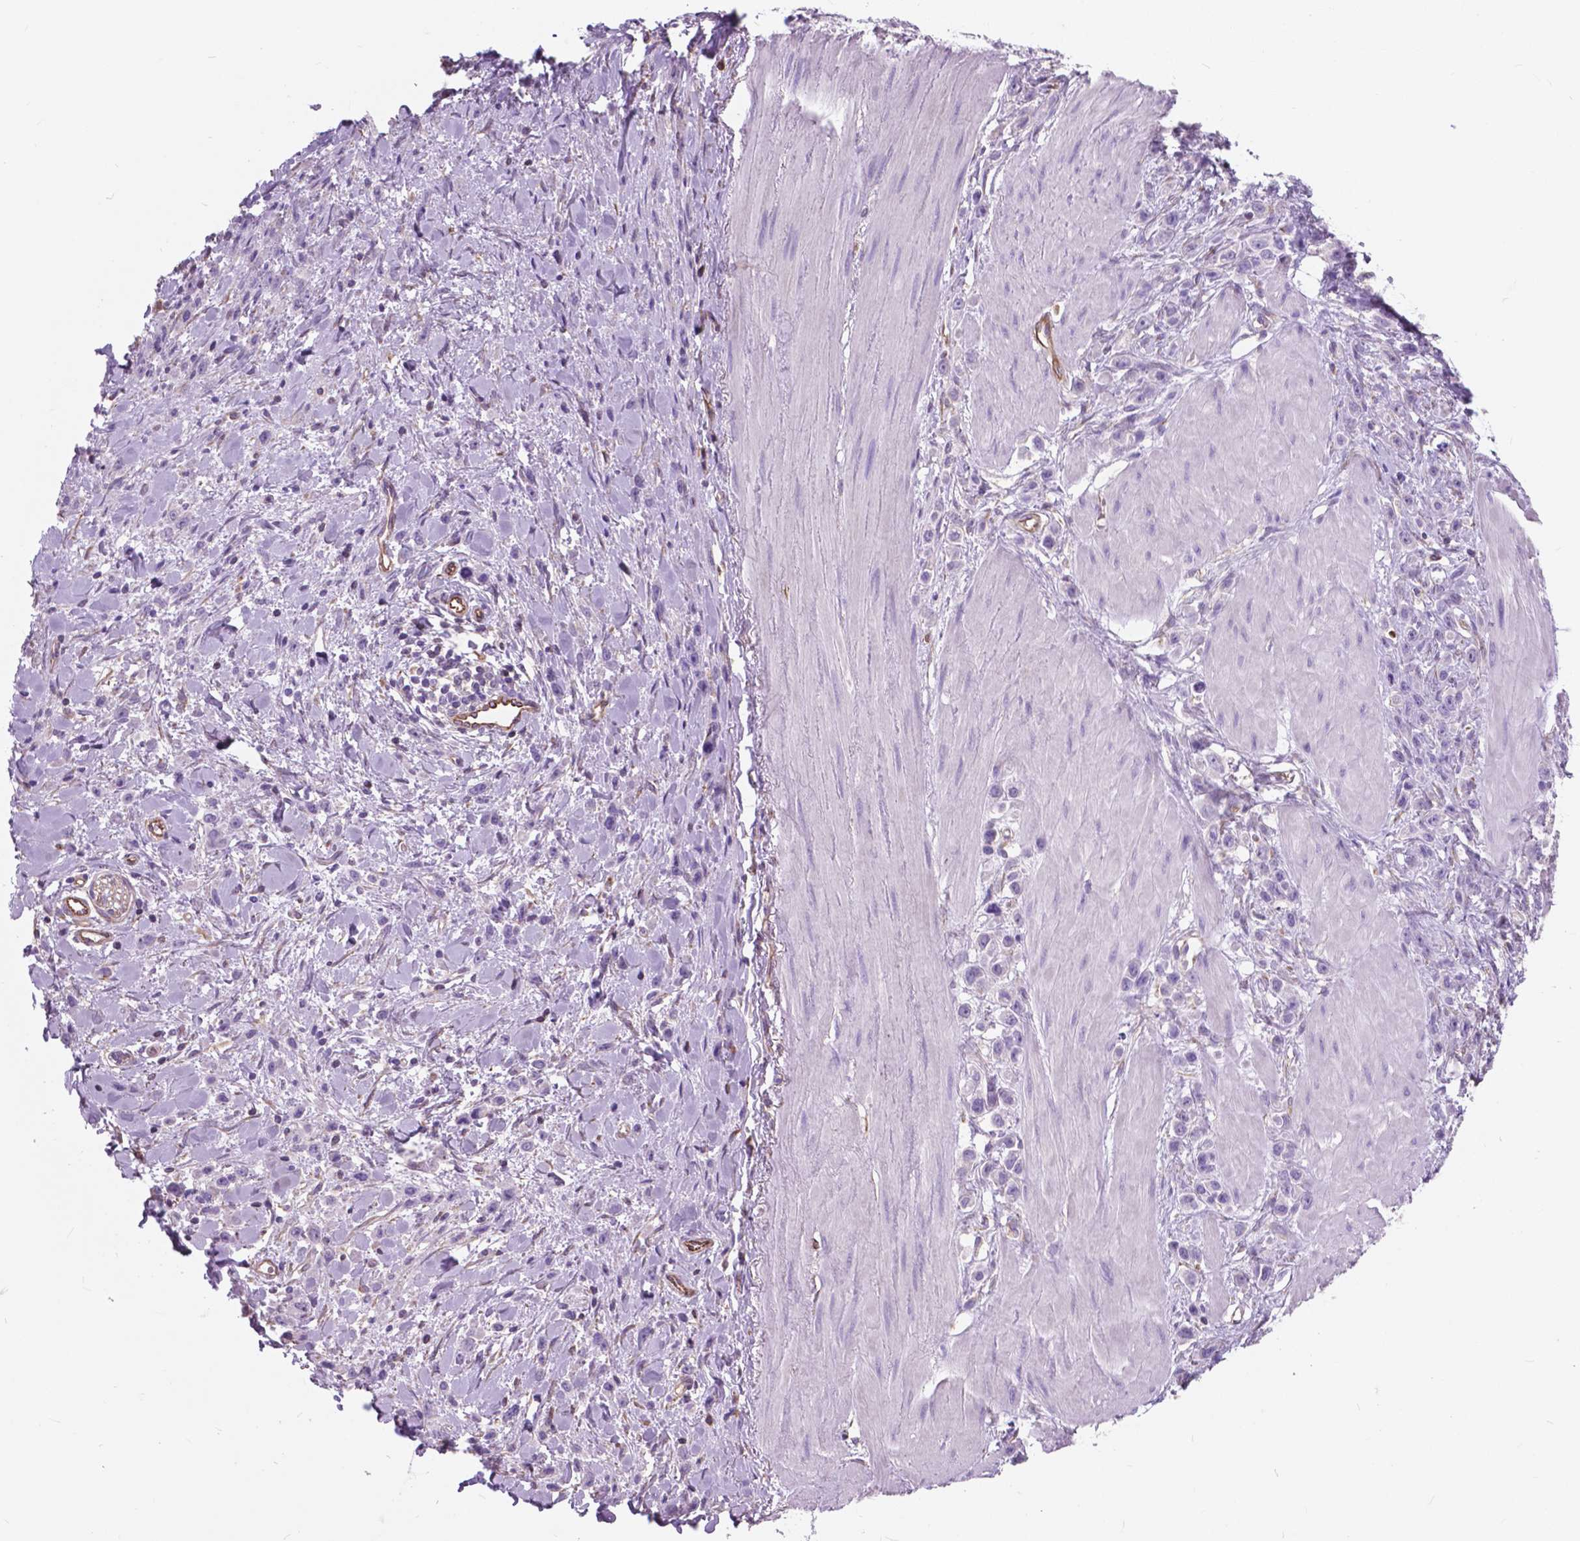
{"staining": {"intensity": "negative", "quantity": "none", "location": "none"}, "tissue": "stomach cancer", "cell_type": "Tumor cells", "image_type": "cancer", "snomed": [{"axis": "morphology", "description": "Adenocarcinoma, NOS"}, {"axis": "topography", "description": "Stomach"}], "caption": "Stomach cancer (adenocarcinoma) was stained to show a protein in brown. There is no significant staining in tumor cells.", "gene": "AMOT", "patient": {"sex": "male", "age": 47}}